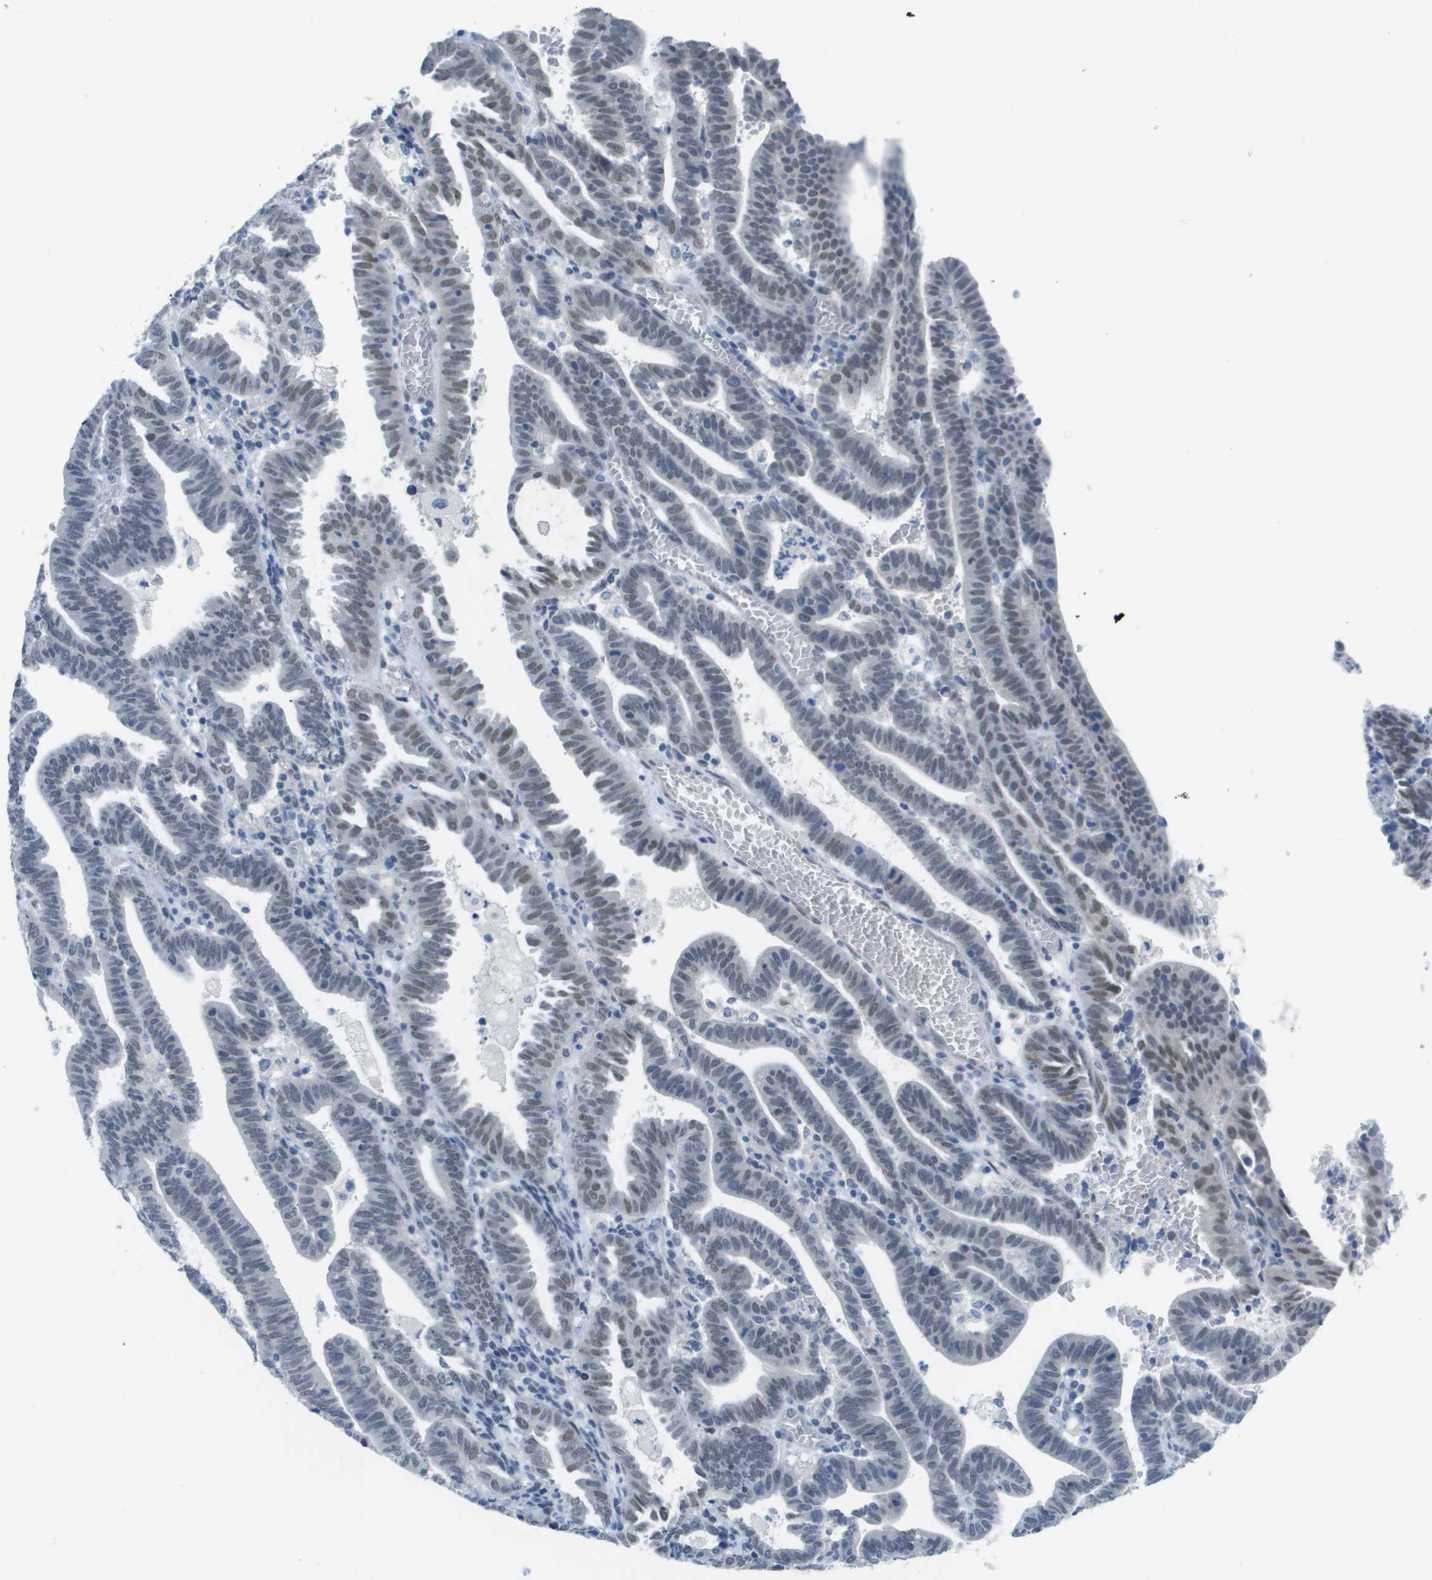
{"staining": {"intensity": "moderate", "quantity": "<25%", "location": "nuclear"}, "tissue": "endometrial cancer", "cell_type": "Tumor cells", "image_type": "cancer", "snomed": [{"axis": "morphology", "description": "Adenocarcinoma, NOS"}, {"axis": "topography", "description": "Uterus"}], "caption": "The immunohistochemical stain shows moderate nuclear positivity in tumor cells of endometrial adenocarcinoma tissue. The protein of interest is stained brown, and the nuclei are stained in blue (DAB (3,3'-diaminobenzidine) IHC with brightfield microscopy, high magnification).", "gene": "ARID1B", "patient": {"sex": "female", "age": 83}}